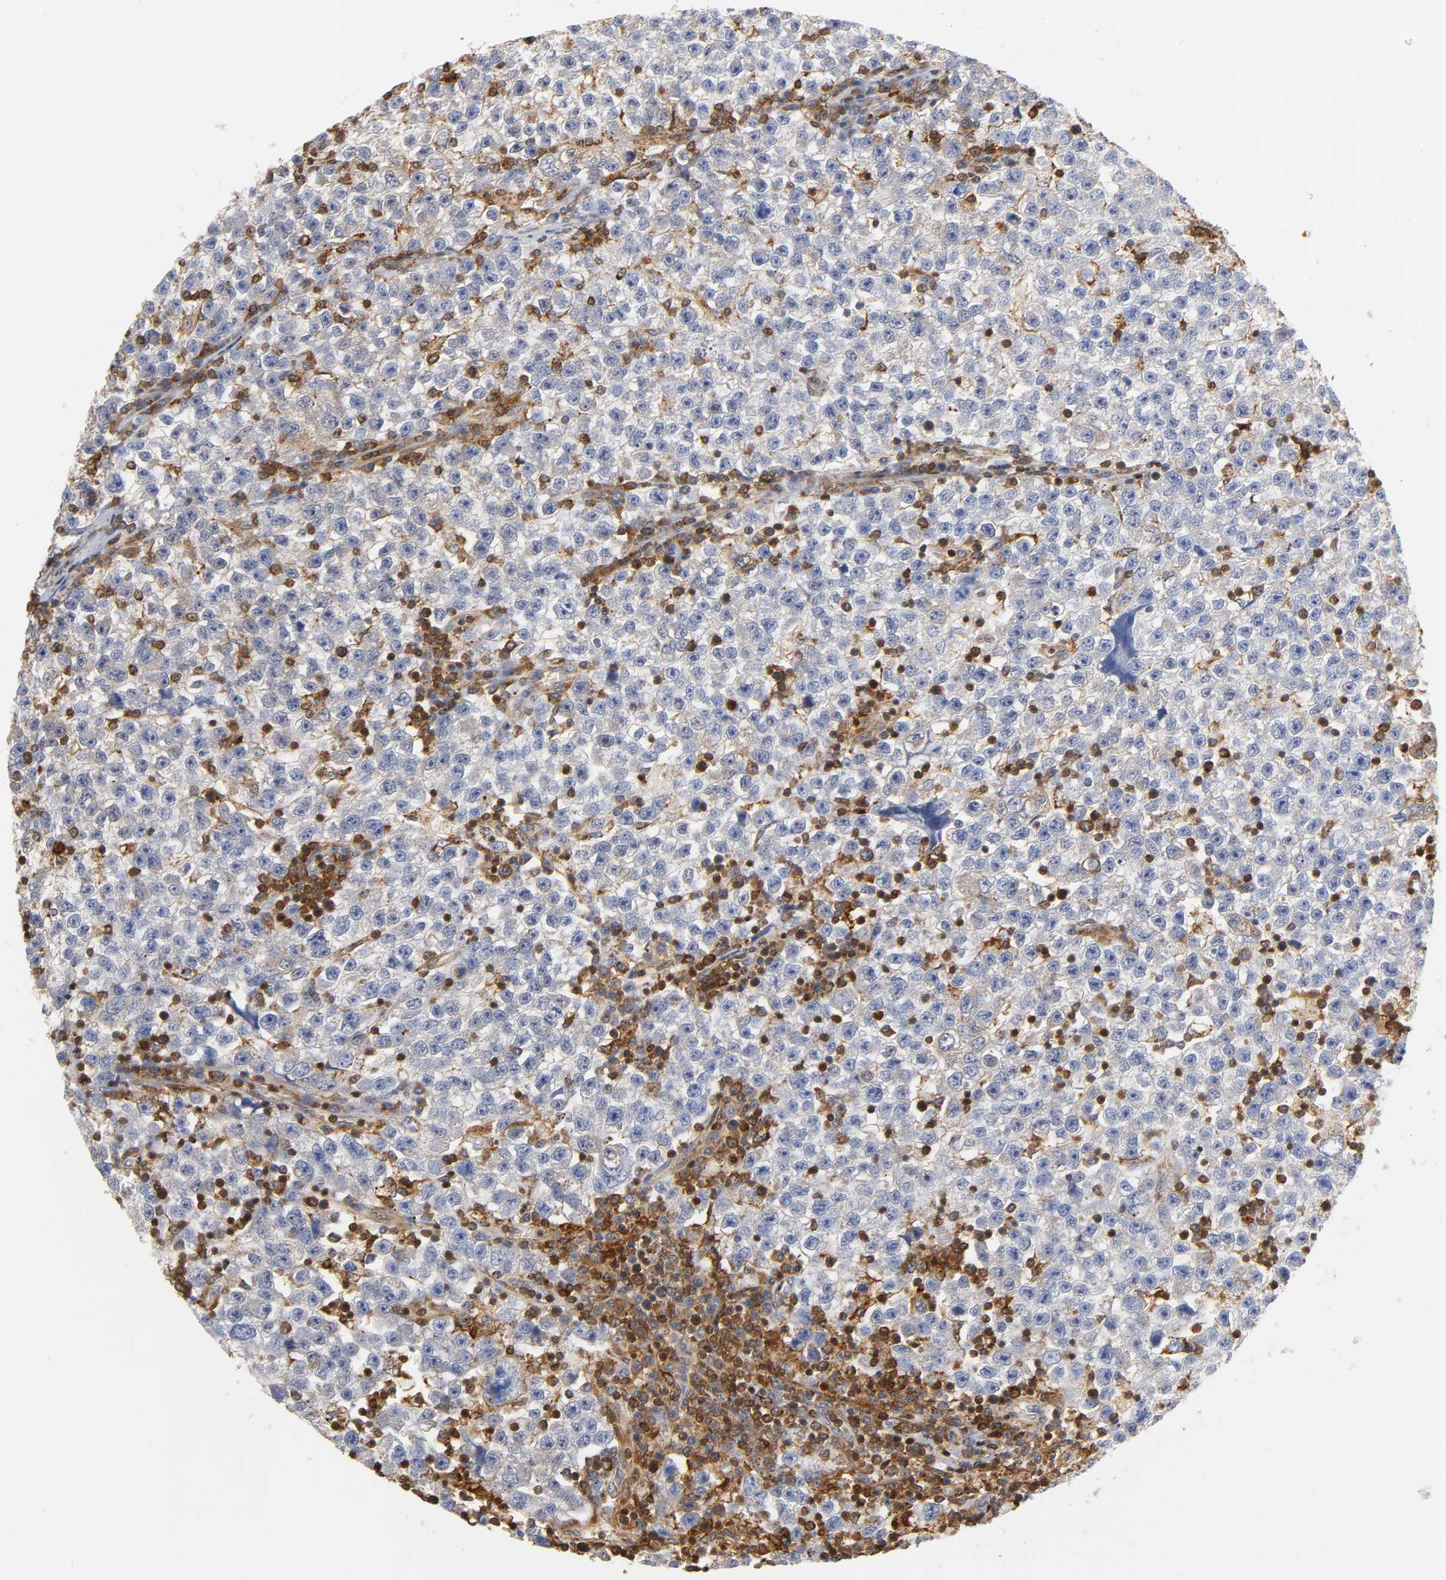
{"staining": {"intensity": "negative", "quantity": "none", "location": "none"}, "tissue": "testis cancer", "cell_type": "Tumor cells", "image_type": "cancer", "snomed": [{"axis": "morphology", "description": "Seminoma, NOS"}, {"axis": "topography", "description": "Testis"}], "caption": "This is a image of immunohistochemistry (IHC) staining of testis seminoma, which shows no expression in tumor cells.", "gene": "ANXA11", "patient": {"sex": "male", "age": 22}}